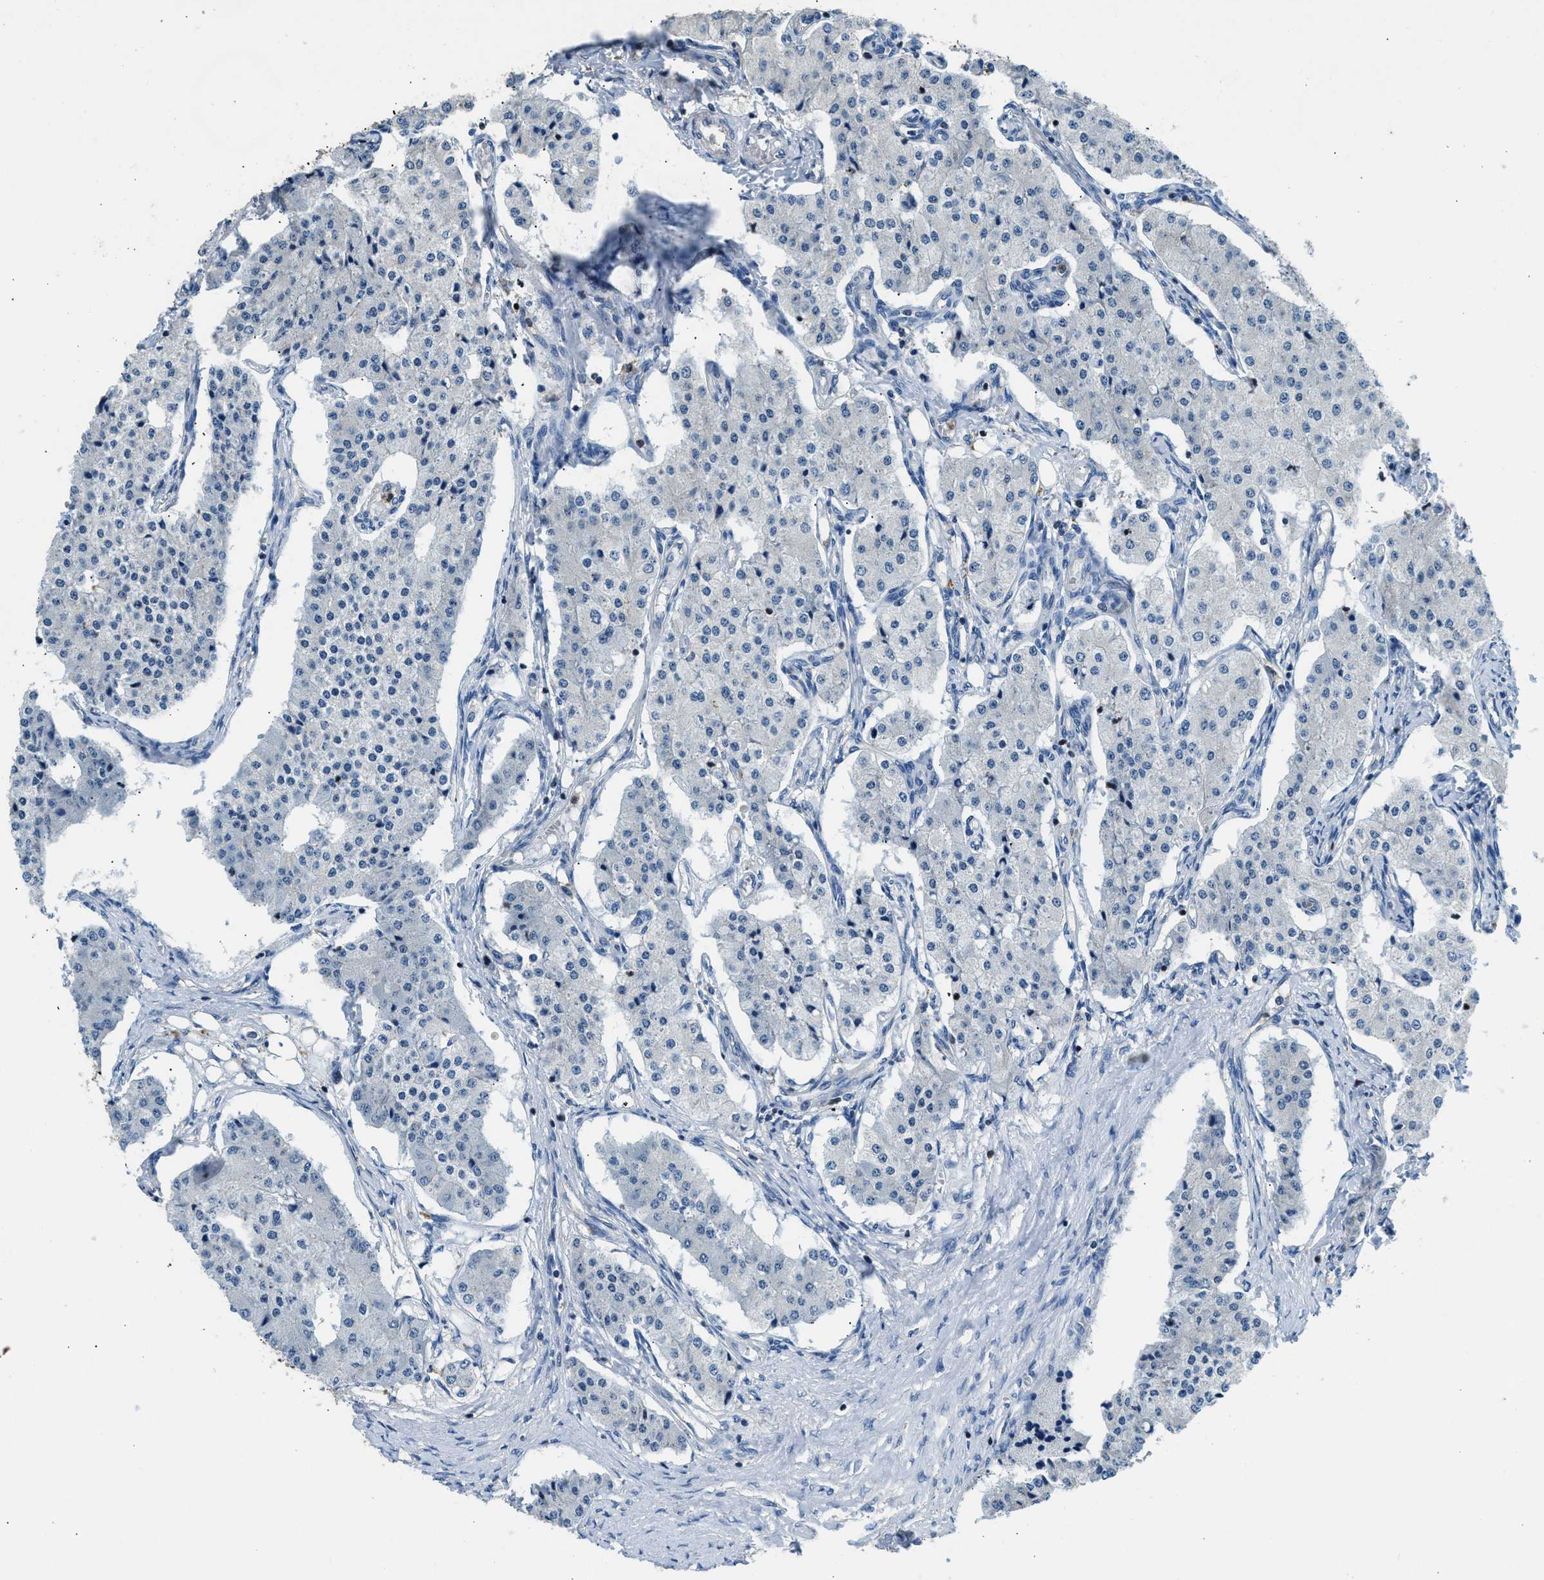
{"staining": {"intensity": "negative", "quantity": "none", "location": "none"}, "tissue": "carcinoid", "cell_type": "Tumor cells", "image_type": "cancer", "snomed": [{"axis": "morphology", "description": "Carcinoid, malignant, NOS"}, {"axis": "topography", "description": "Colon"}], "caption": "This photomicrograph is of carcinoid stained with immunohistochemistry (IHC) to label a protein in brown with the nuclei are counter-stained blue. There is no positivity in tumor cells.", "gene": "TOX", "patient": {"sex": "female", "age": 52}}